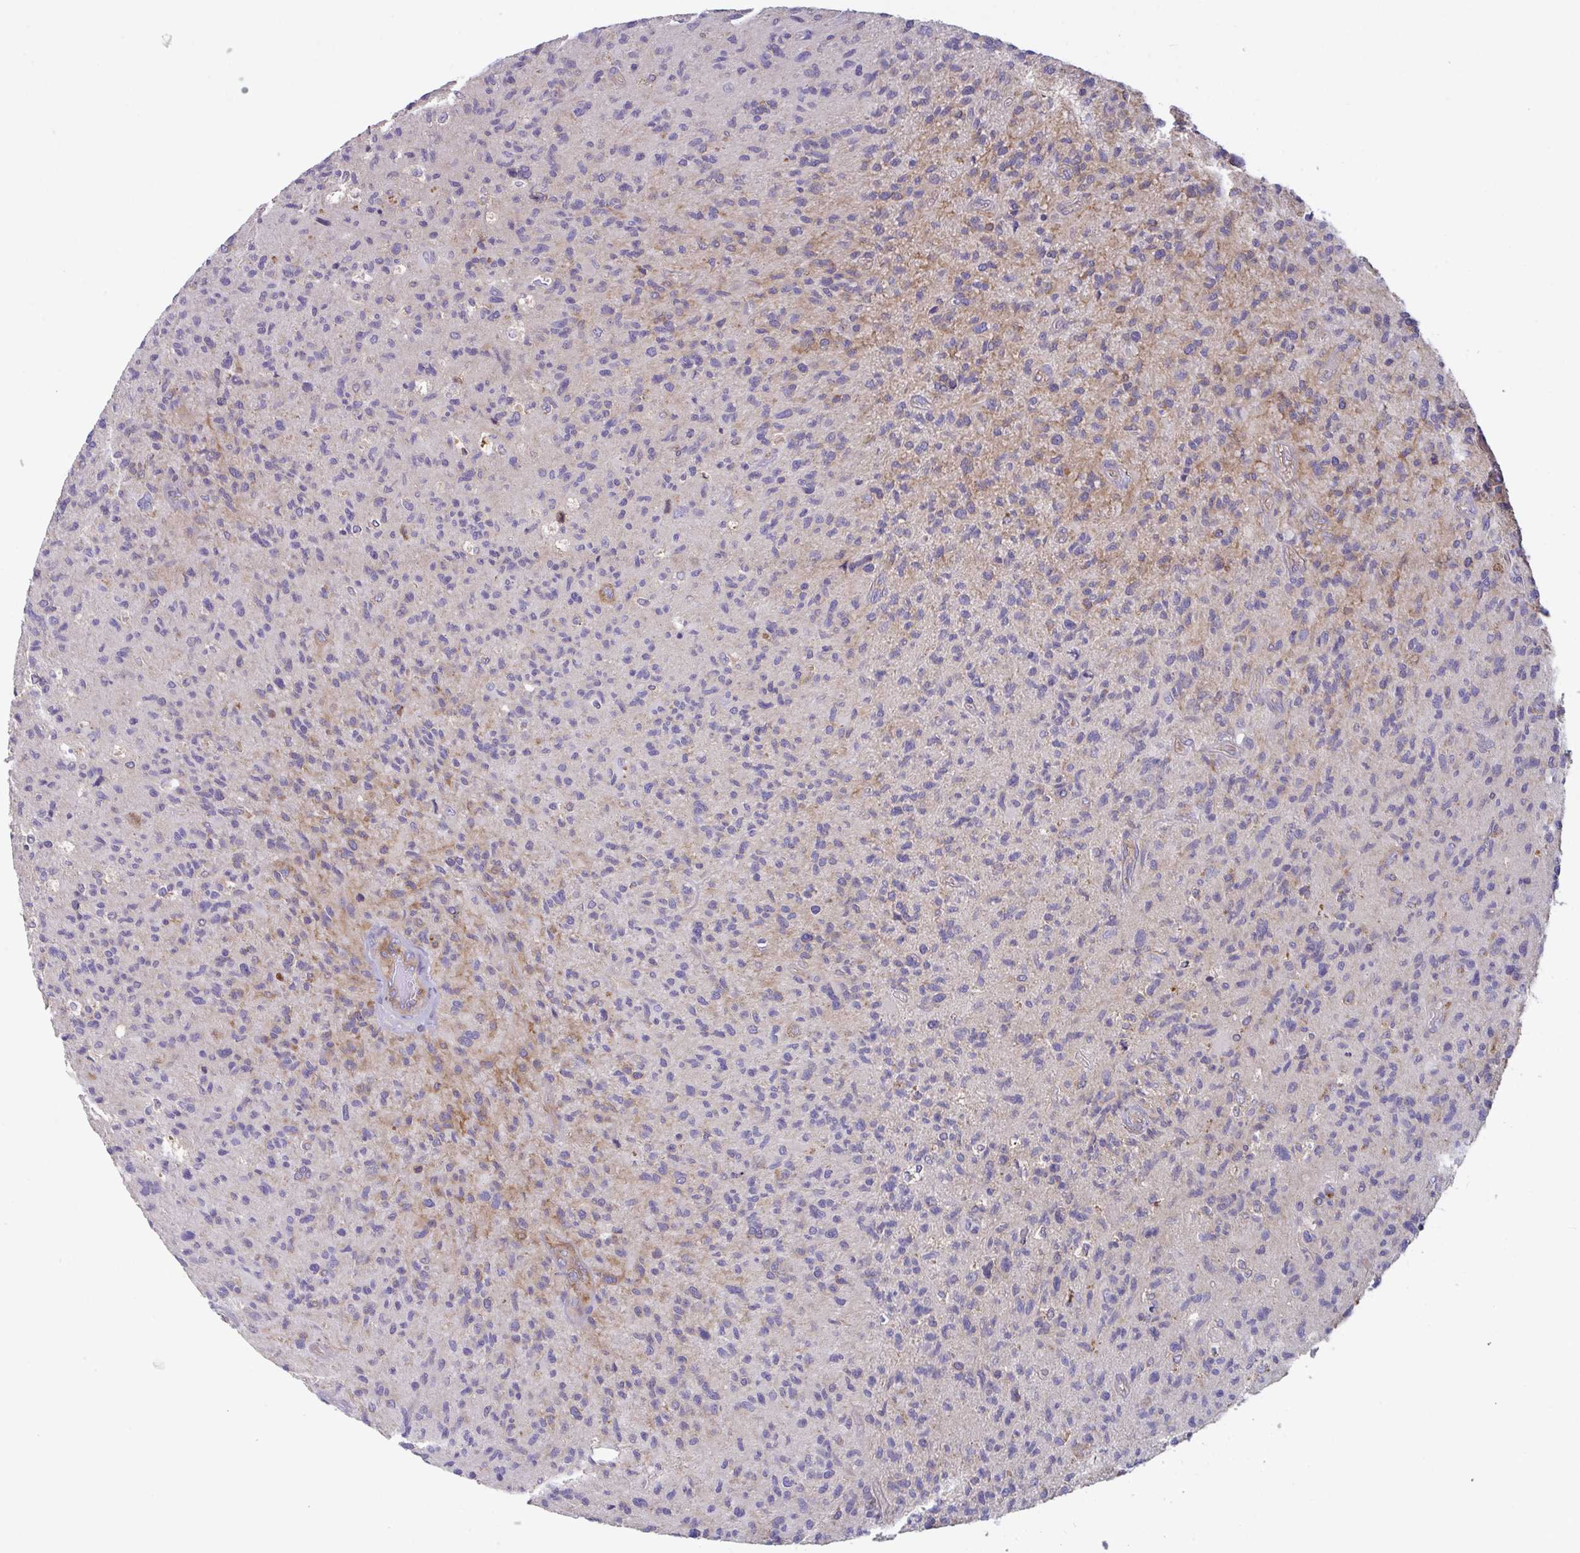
{"staining": {"intensity": "negative", "quantity": "none", "location": "none"}, "tissue": "glioma", "cell_type": "Tumor cells", "image_type": "cancer", "snomed": [{"axis": "morphology", "description": "Glioma, malignant, High grade"}, {"axis": "topography", "description": "Brain"}], "caption": "The image shows no staining of tumor cells in high-grade glioma (malignant). (DAB (3,3'-diaminobenzidine) immunohistochemistry visualized using brightfield microscopy, high magnification).", "gene": "YARS2", "patient": {"sex": "female", "age": 70}}